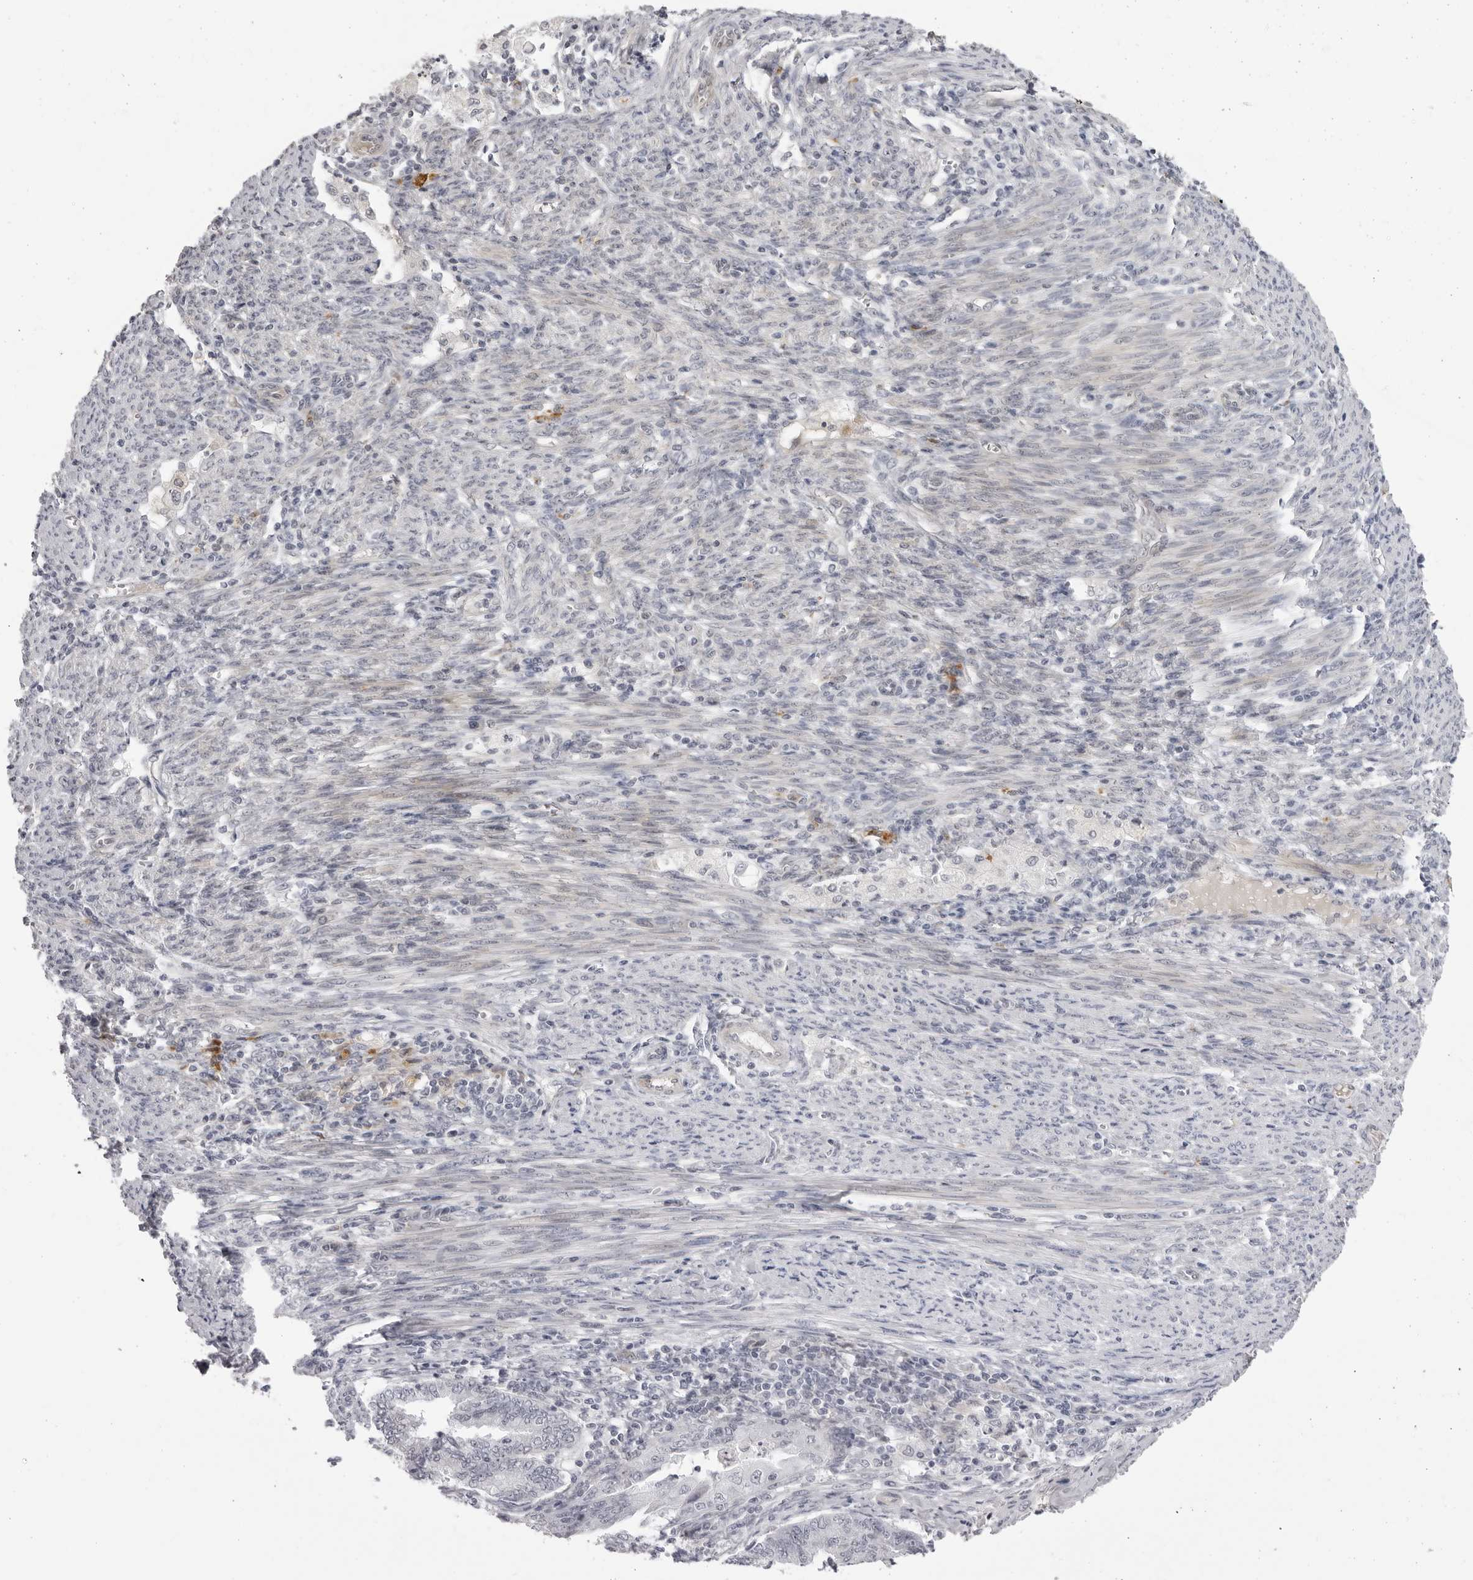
{"staining": {"intensity": "negative", "quantity": "none", "location": "none"}, "tissue": "endometrial cancer", "cell_type": "Tumor cells", "image_type": "cancer", "snomed": [{"axis": "morphology", "description": "Polyp, NOS"}, {"axis": "morphology", "description": "Adenocarcinoma, NOS"}, {"axis": "morphology", "description": "Adenoma, NOS"}, {"axis": "topography", "description": "Endometrium"}], "caption": "The immunohistochemistry micrograph has no significant staining in tumor cells of endometrial adenocarcinoma tissue. (DAB (3,3'-diaminobenzidine) immunohistochemistry (IHC), high magnification).", "gene": "SUGCT", "patient": {"sex": "female", "age": 79}}